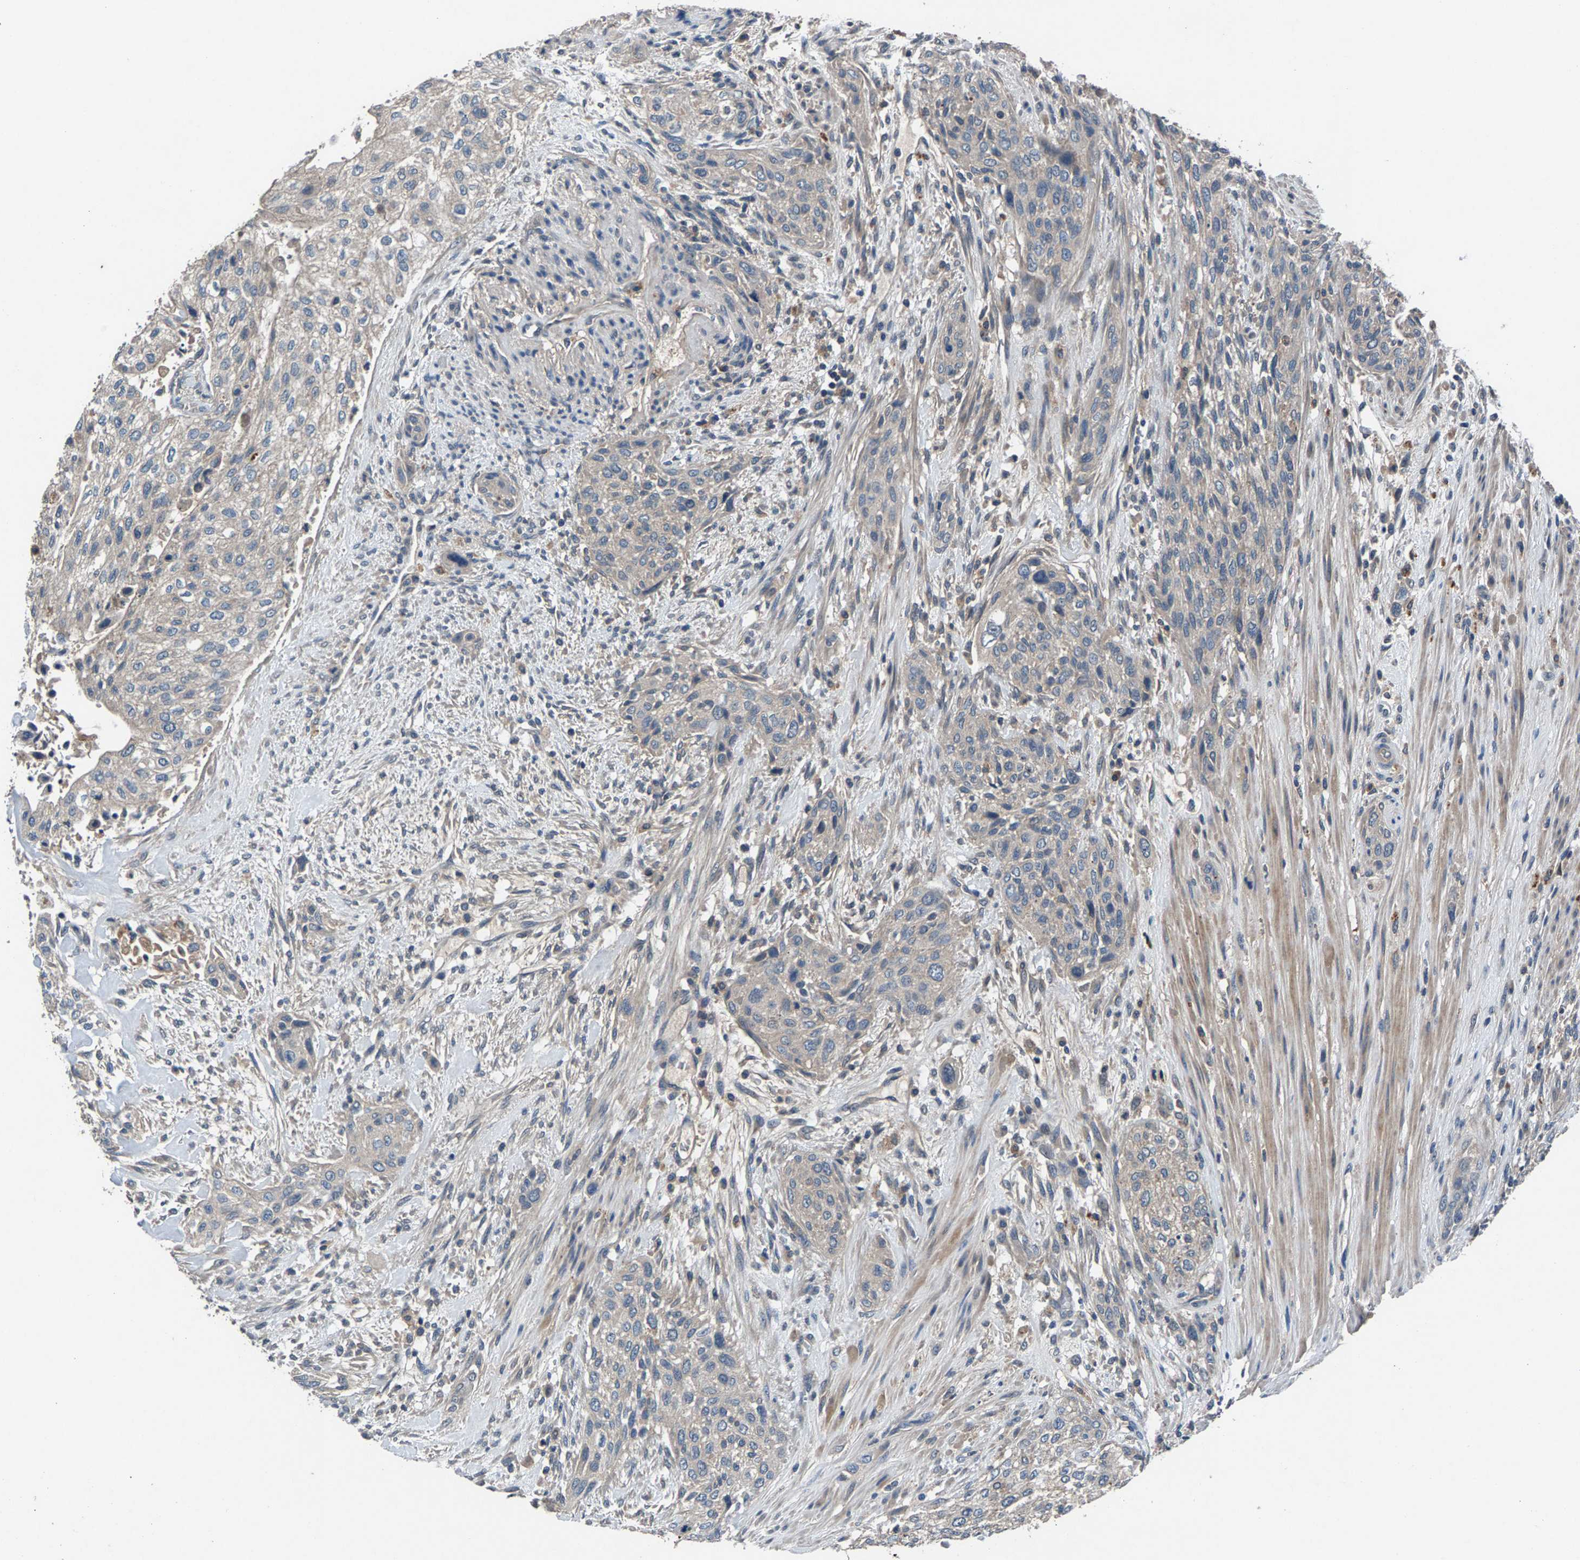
{"staining": {"intensity": "negative", "quantity": "none", "location": "none"}, "tissue": "urothelial cancer", "cell_type": "Tumor cells", "image_type": "cancer", "snomed": [{"axis": "morphology", "description": "Urothelial carcinoma, Low grade"}, {"axis": "morphology", "description": "Urothelial carcinoma, High grade"}, {"axis": "topography", "description": "Urinary bladder"}], "caption": "This is an immunohistochemistry (IHC) histopathology image of human urothelial carcinoma (low-grade). There is no positivity in tumor cells.", "gene": "PRXL2C", "patient": {"sex": "male", "age": 35}}